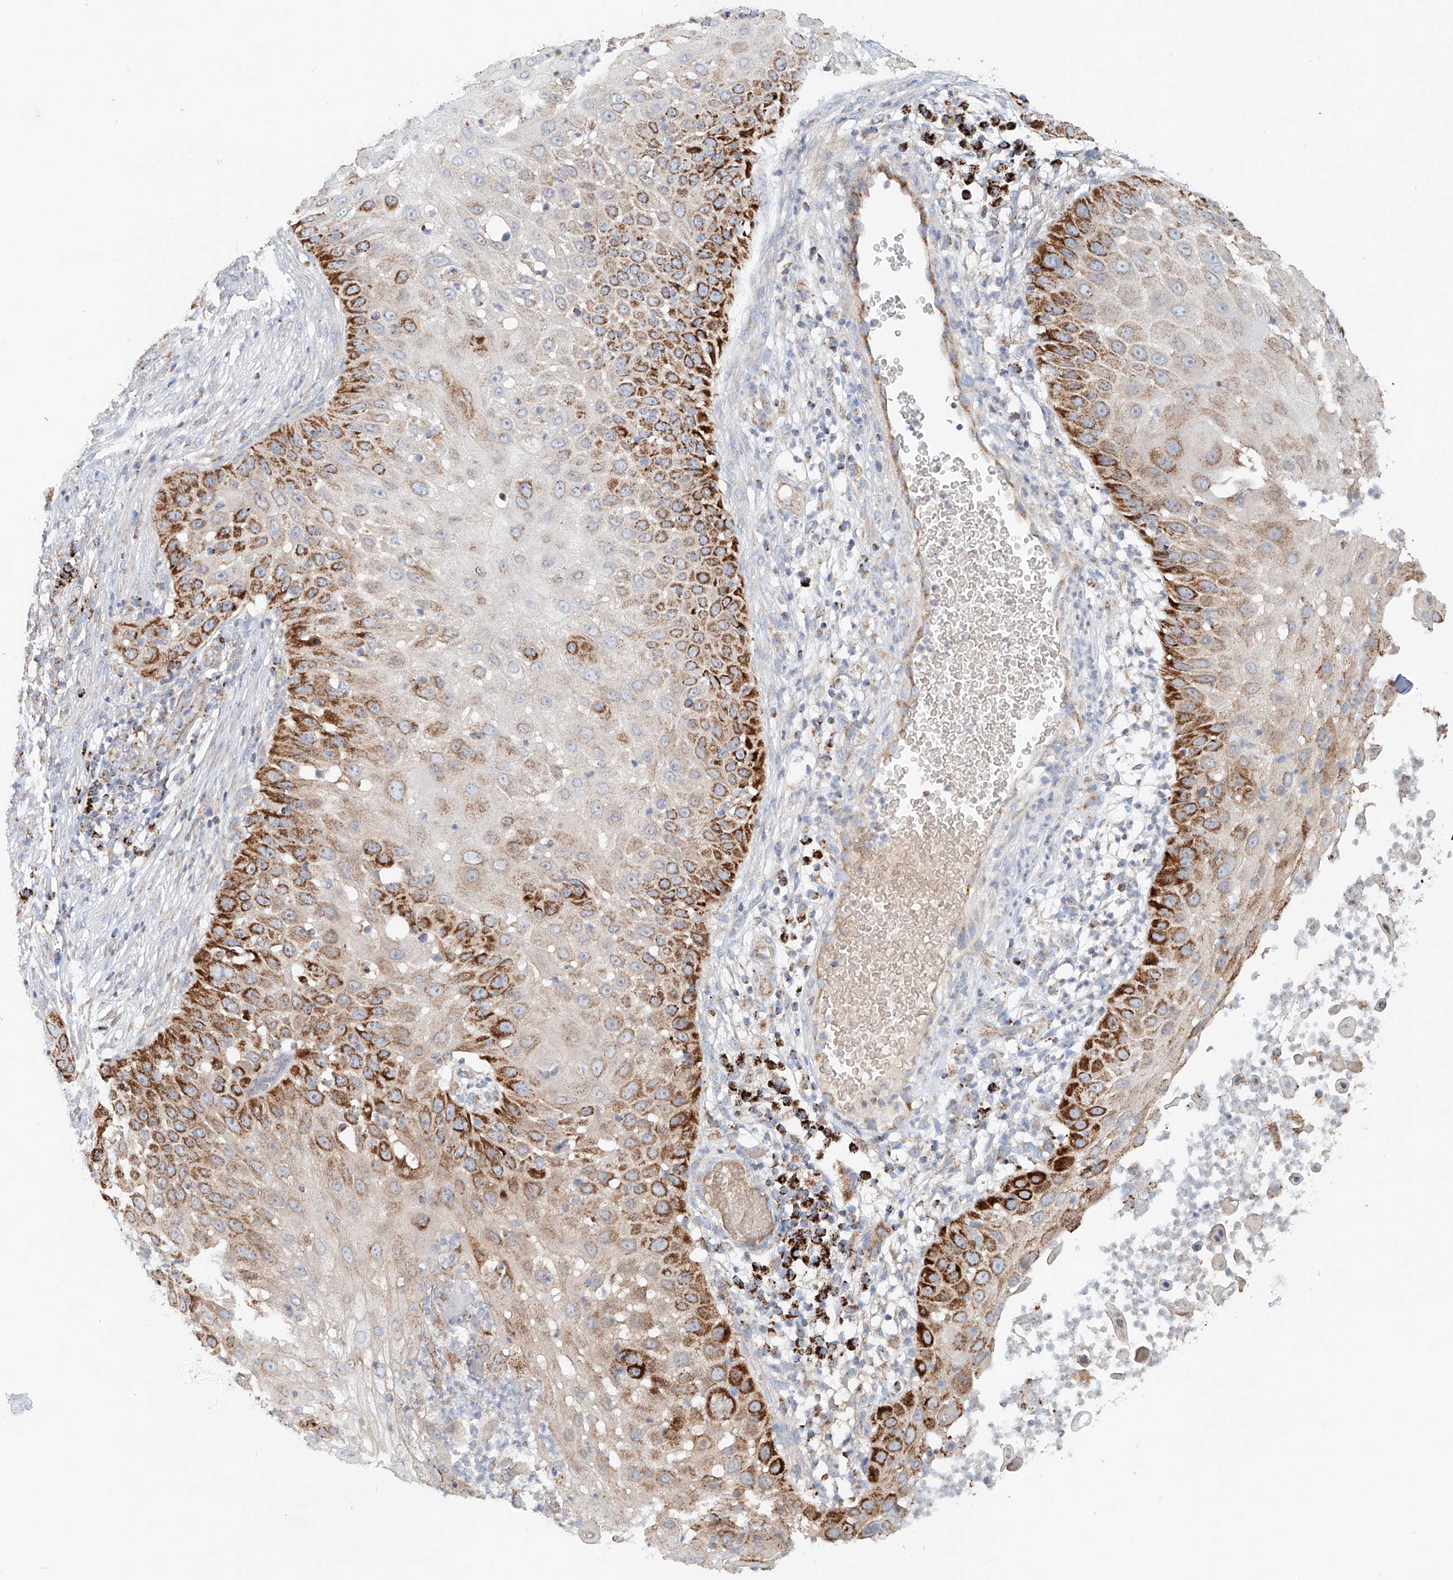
{"staining": {"intensity": "moderate", "quantity": "25%-75%", "location": "cytoplasmic/membranous"}, "tissue": "skin cancer", "cell_type": "Tumor cells", "image_type": "cancer", "snomed": [{"axis": "morphology", "description": "Squamous cell carcinoma, NOS"}, {"axis": "topography", "description": "Skin"}], "caption": "A histopathology image showing moderate cytoplasmic/membranous staining in approximately 25%-75% of tumor cells in skin cancer (squamous cell carcinoma), as visualized by brown immunohistochemical staining.", "gene": "CARD10", "patient": {"sex": "female", "age": 44}}